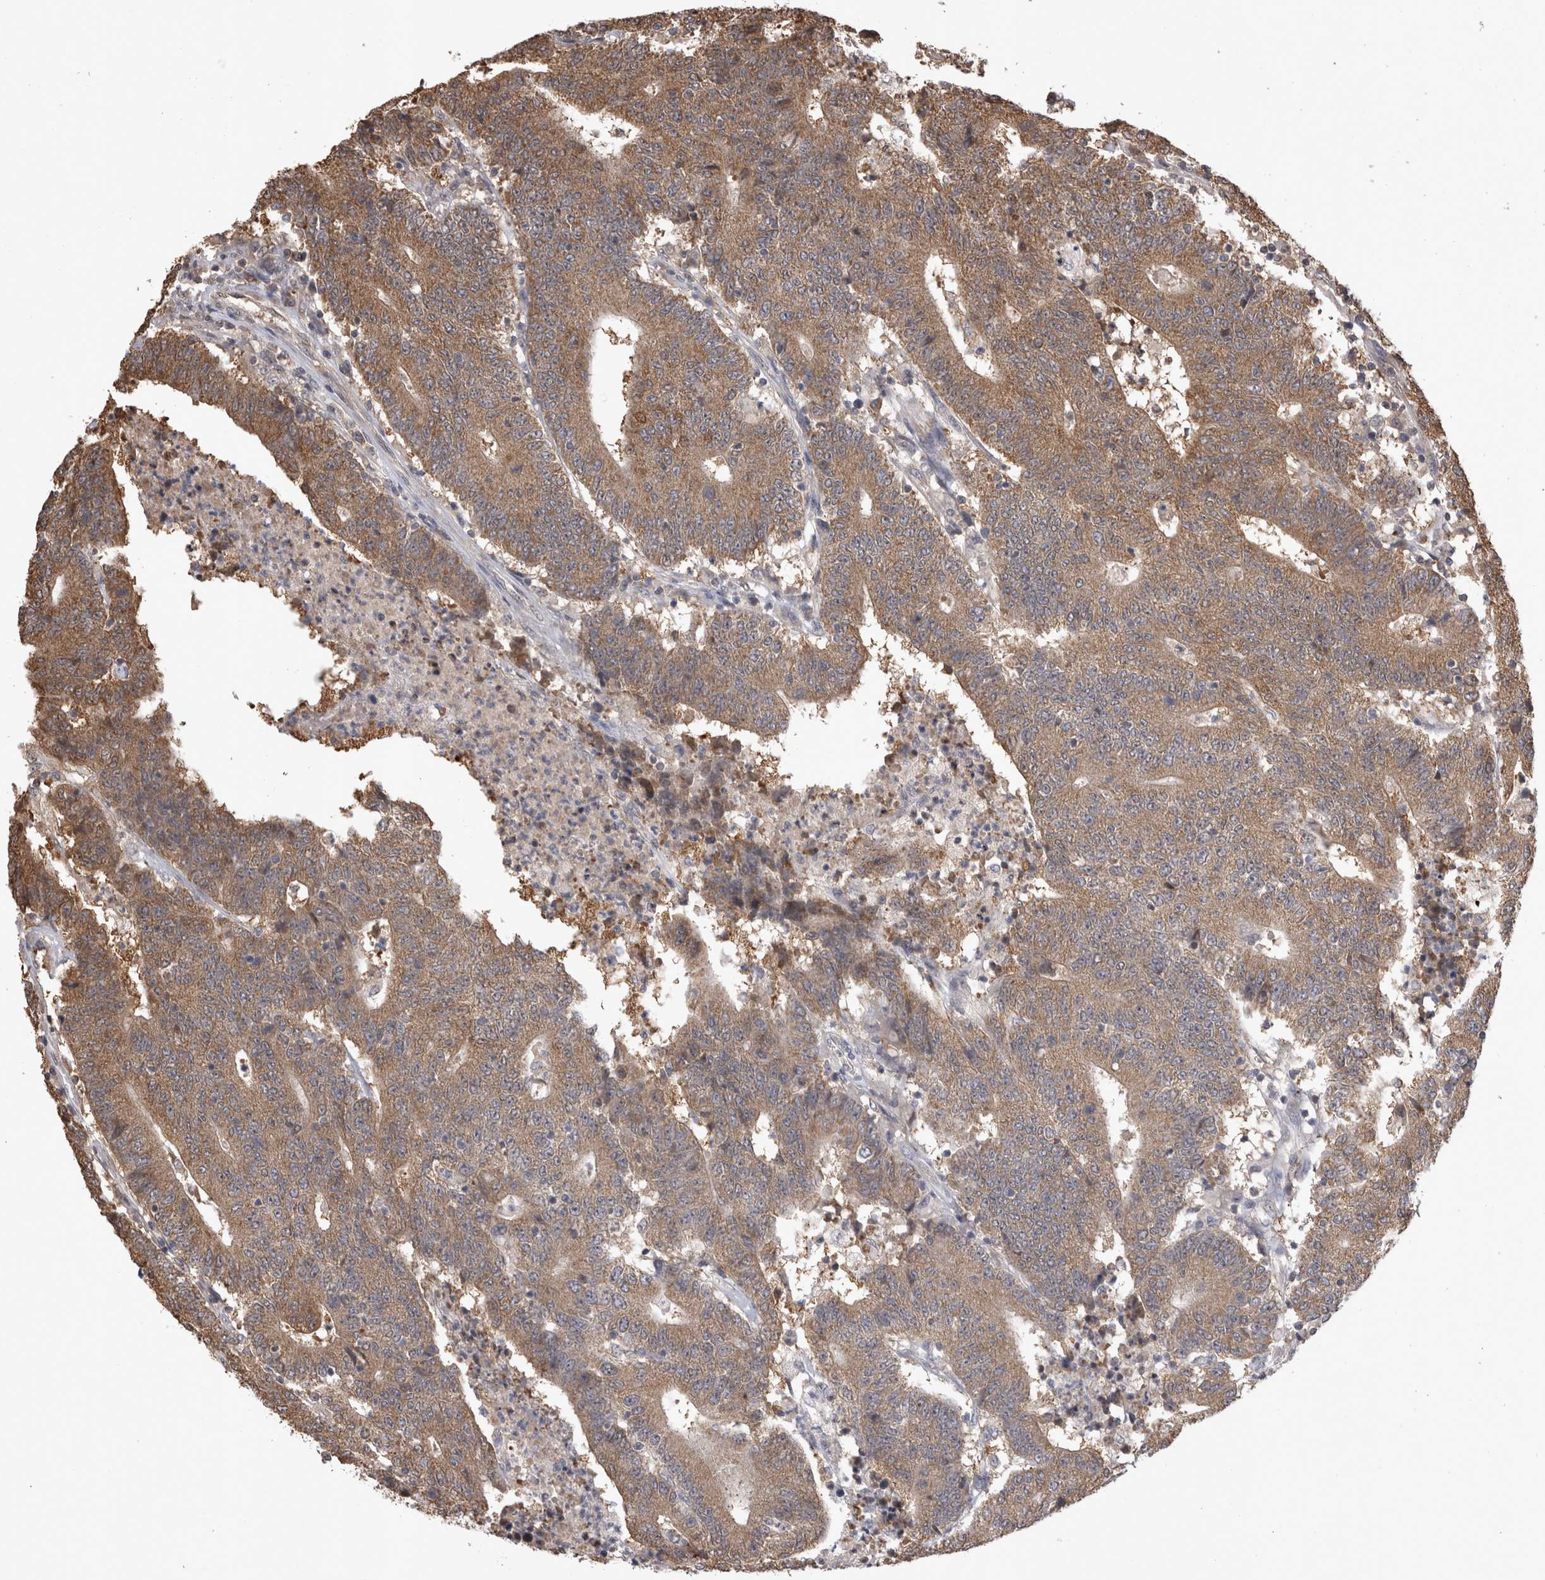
{"staining": {"intensity": "moderate", "quantity": ">75%", "location": "cytoplasmic/membranous"}, "tissue": "colorectal cancer", "cell_type": "Tumor cells", "image_type": "cancer", "snomed": [{"axis": "morphology", "description": "Normal tissue, NOS"}, {"axis": "morphology", "description": "Adenocarcinoma, NOS"}, {"axis": "topography", "description": "Colon"}], "caption": "Tumor cells exhibit moderate cytoplasmic/membranous expression in approximately >75% of cells in colorectal cancer.", "gene": "PREP", "patient": {"sex": "female", "age": 75}}